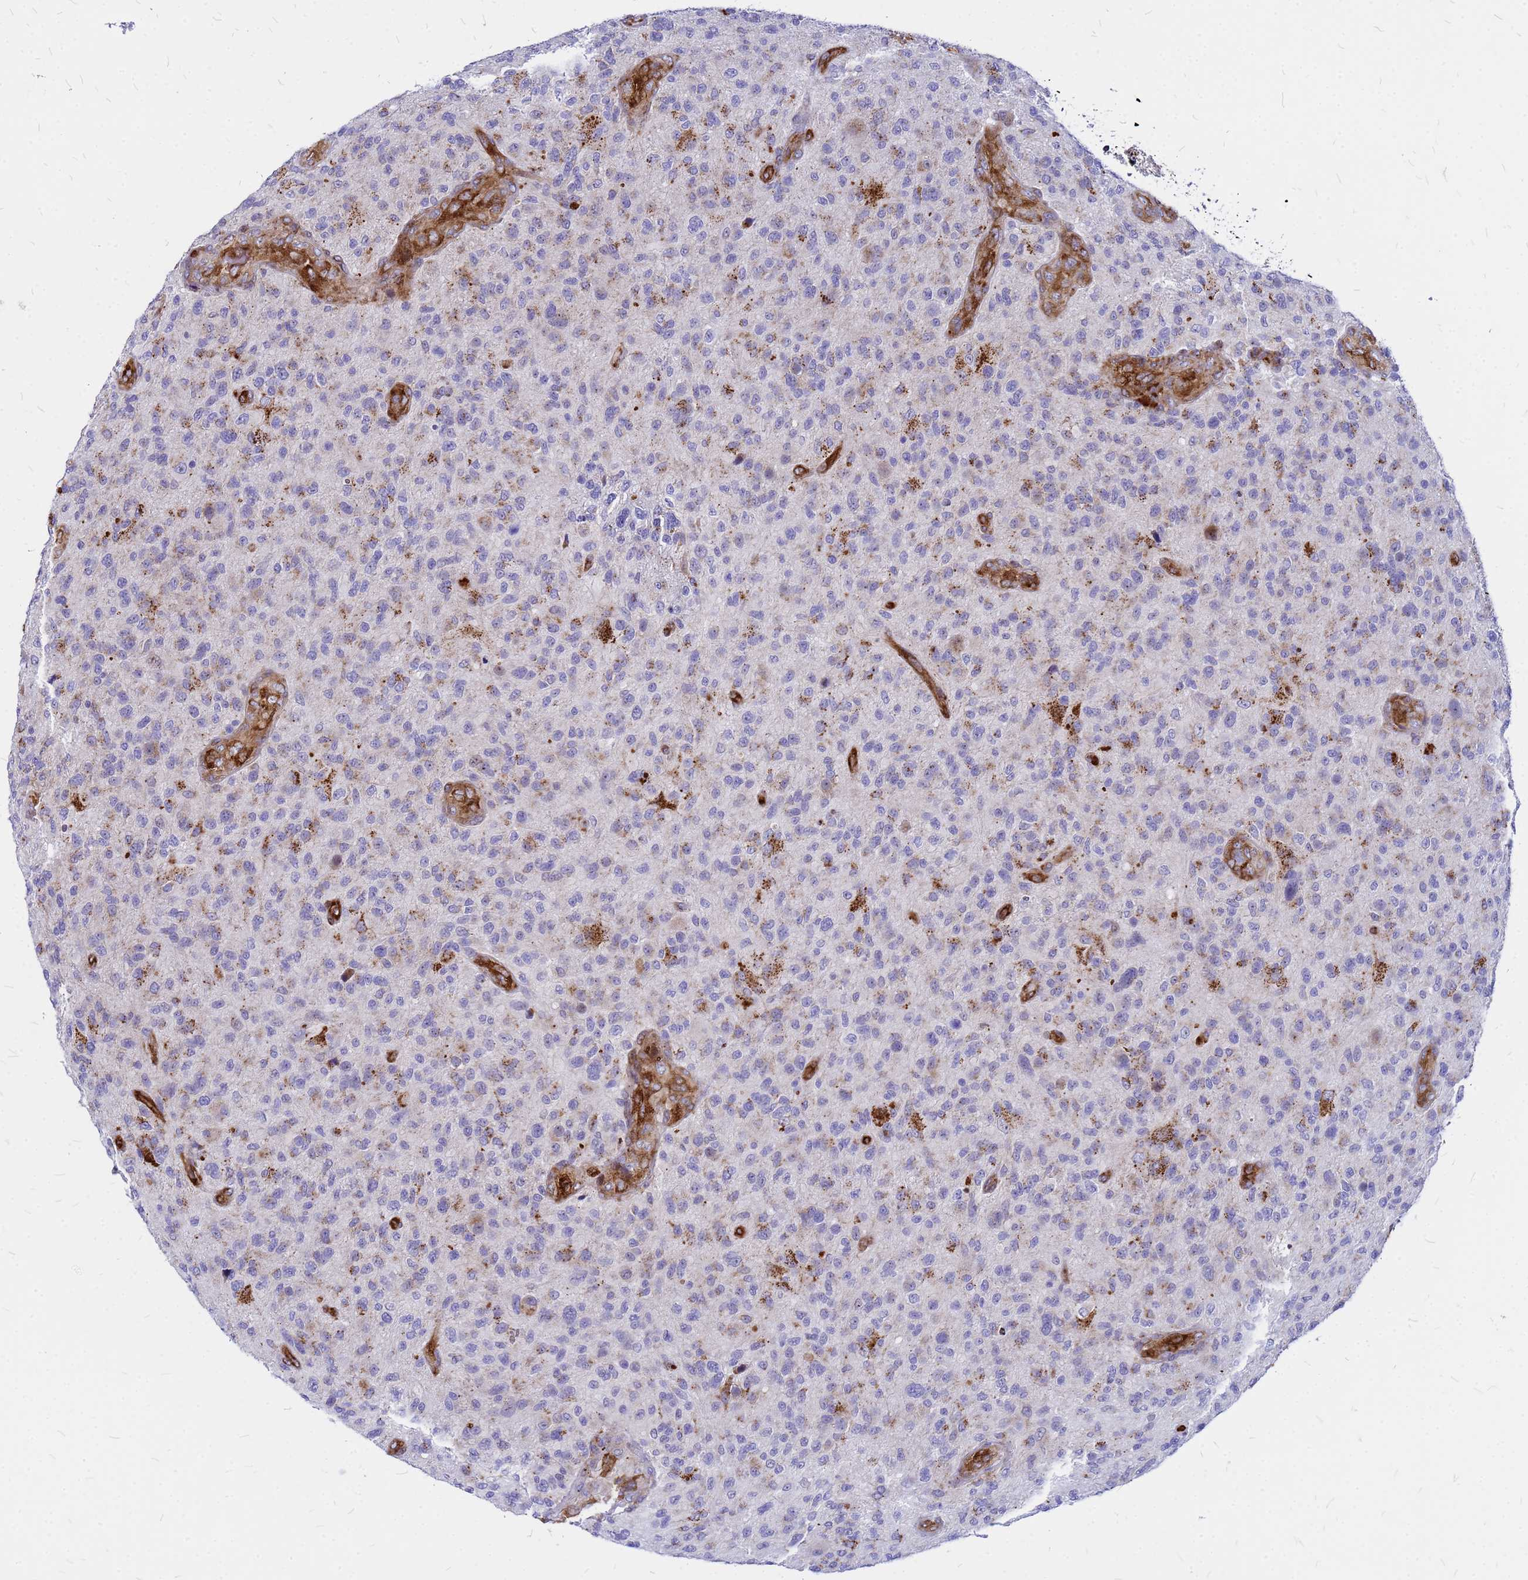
{"staining": {"intensity": "moderate", "quantity": "<25%", "location": "cytoplasmic/membranous"}, "tissue": "glioma", "cell_type": "Tumor cells", "image_type": "cancer", "snomed": [{"axis": "morphology", "description": "Glioma, malignant, High grade"}, {"axis": "topography", "description": "Brain"}], "caption": "Immunohistochemical staining of high-grade glioma (malignant) displays low levels of moderate cytoplasmic/membranous protein positivity in approximately <25% of tumor cells. Using DAB (3,3'-diaminobenzidine) (brown) and hematoxylin (blue) stains, captured at high magnification using brightfield microscopy.", "gene": "NOSTRIN", "patient": {"sex": "male", "age": 47}}